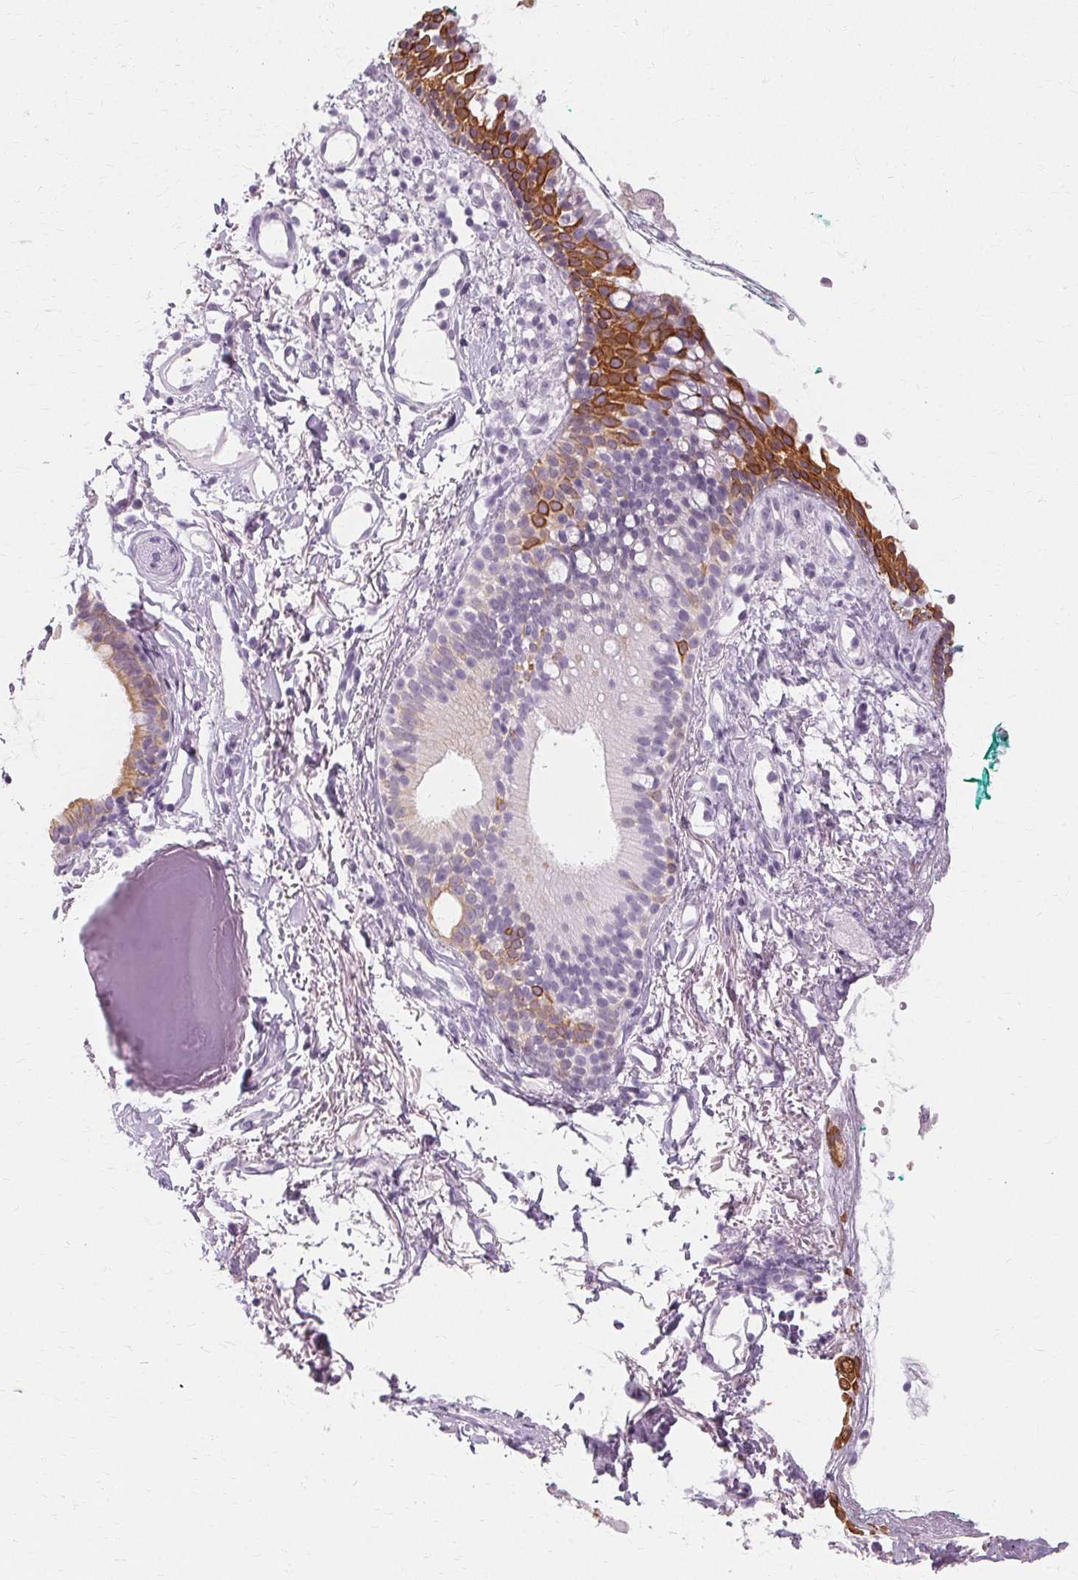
{"staining": {"intensity": "strong", "quantity": "25%-75%", "location": "cytoplasmic/membranous"}, "tissue": "nasopharynx", "cell_type": "Respiratory epithelial cells", "image_type": "normal", "snomed": [{"axis": "morphology", "description": "Normal tissue, NOS"}, {"axis": "morphology", "description": "Basal cell carcinoma"}, {"axis": "topography", "description": "Cartilage tissue"}, {"axis": "topography", "description": "Nasopharynx"}, {"axis": "topography", "description": "Oral tissue"}], "caption": "Nasopharynx stained for a protein (brown) exhibits strong cytoplasmic/membranous positive positivity in about 25%-75% of respiratory epithelial cells.", "gene": "KRT6A", "patient": {"sex": "female", "age": 77}}